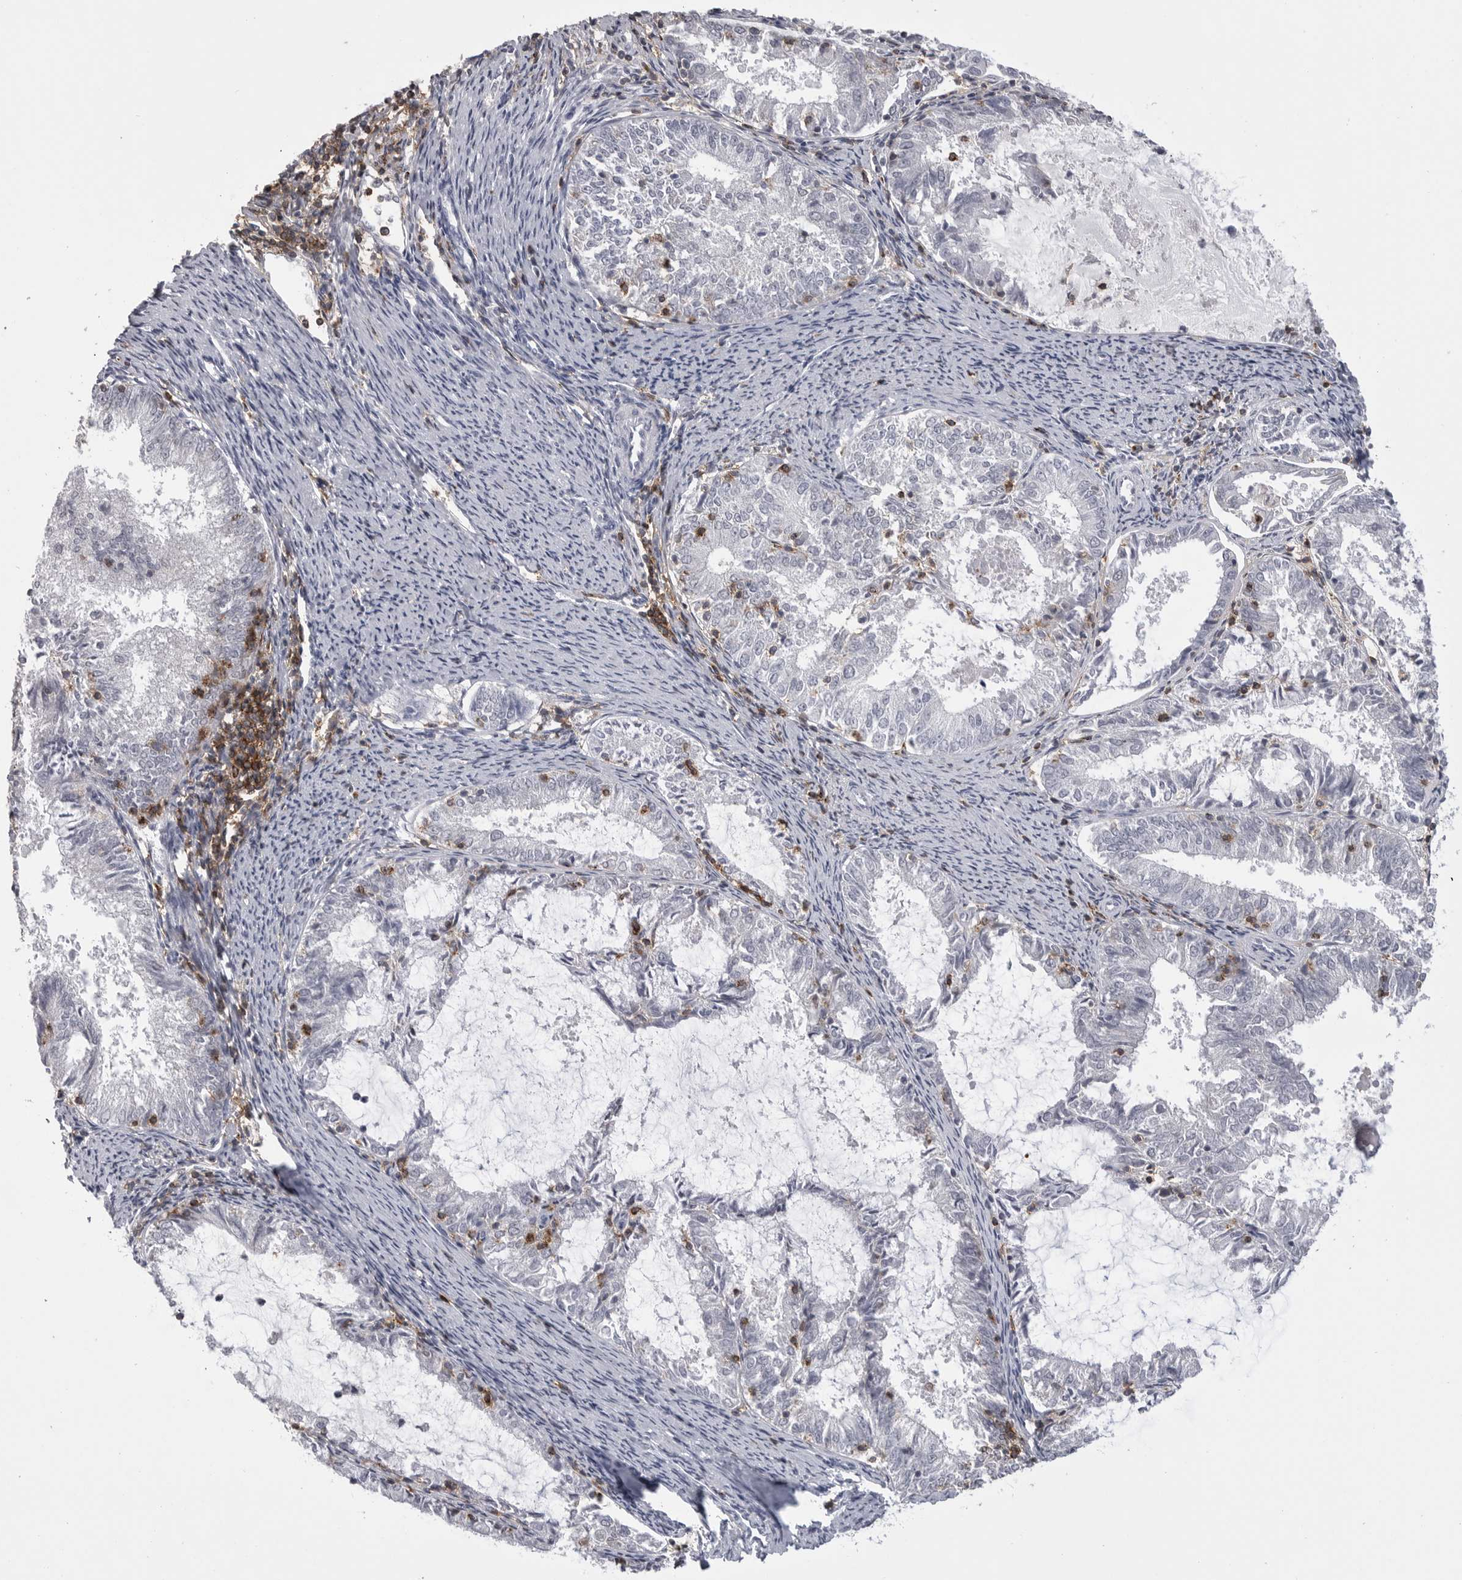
{"staining": {"intensity": "negative", "quantity": "none", "location": "none"}, "tissue": "endometrial cancer", "cell_type": "Tumor cells", "image_type": "cancer", "snomed": [{"axis": "morphology", "description": "Adenocarcinoma, NOS"}, {"axis": "topography", "description": "Endometrium"}], "caption": "Immunohistochemistry (IHC) image of neoplastic tissue: adenocarcinoma (endometrial) stained with DAB (3,3'-diaminobenzidine) demonstrates no significant protein staining in tumor cells.", "gene": "ITGAL", "patient": {"sex": "female", "age": 57}}